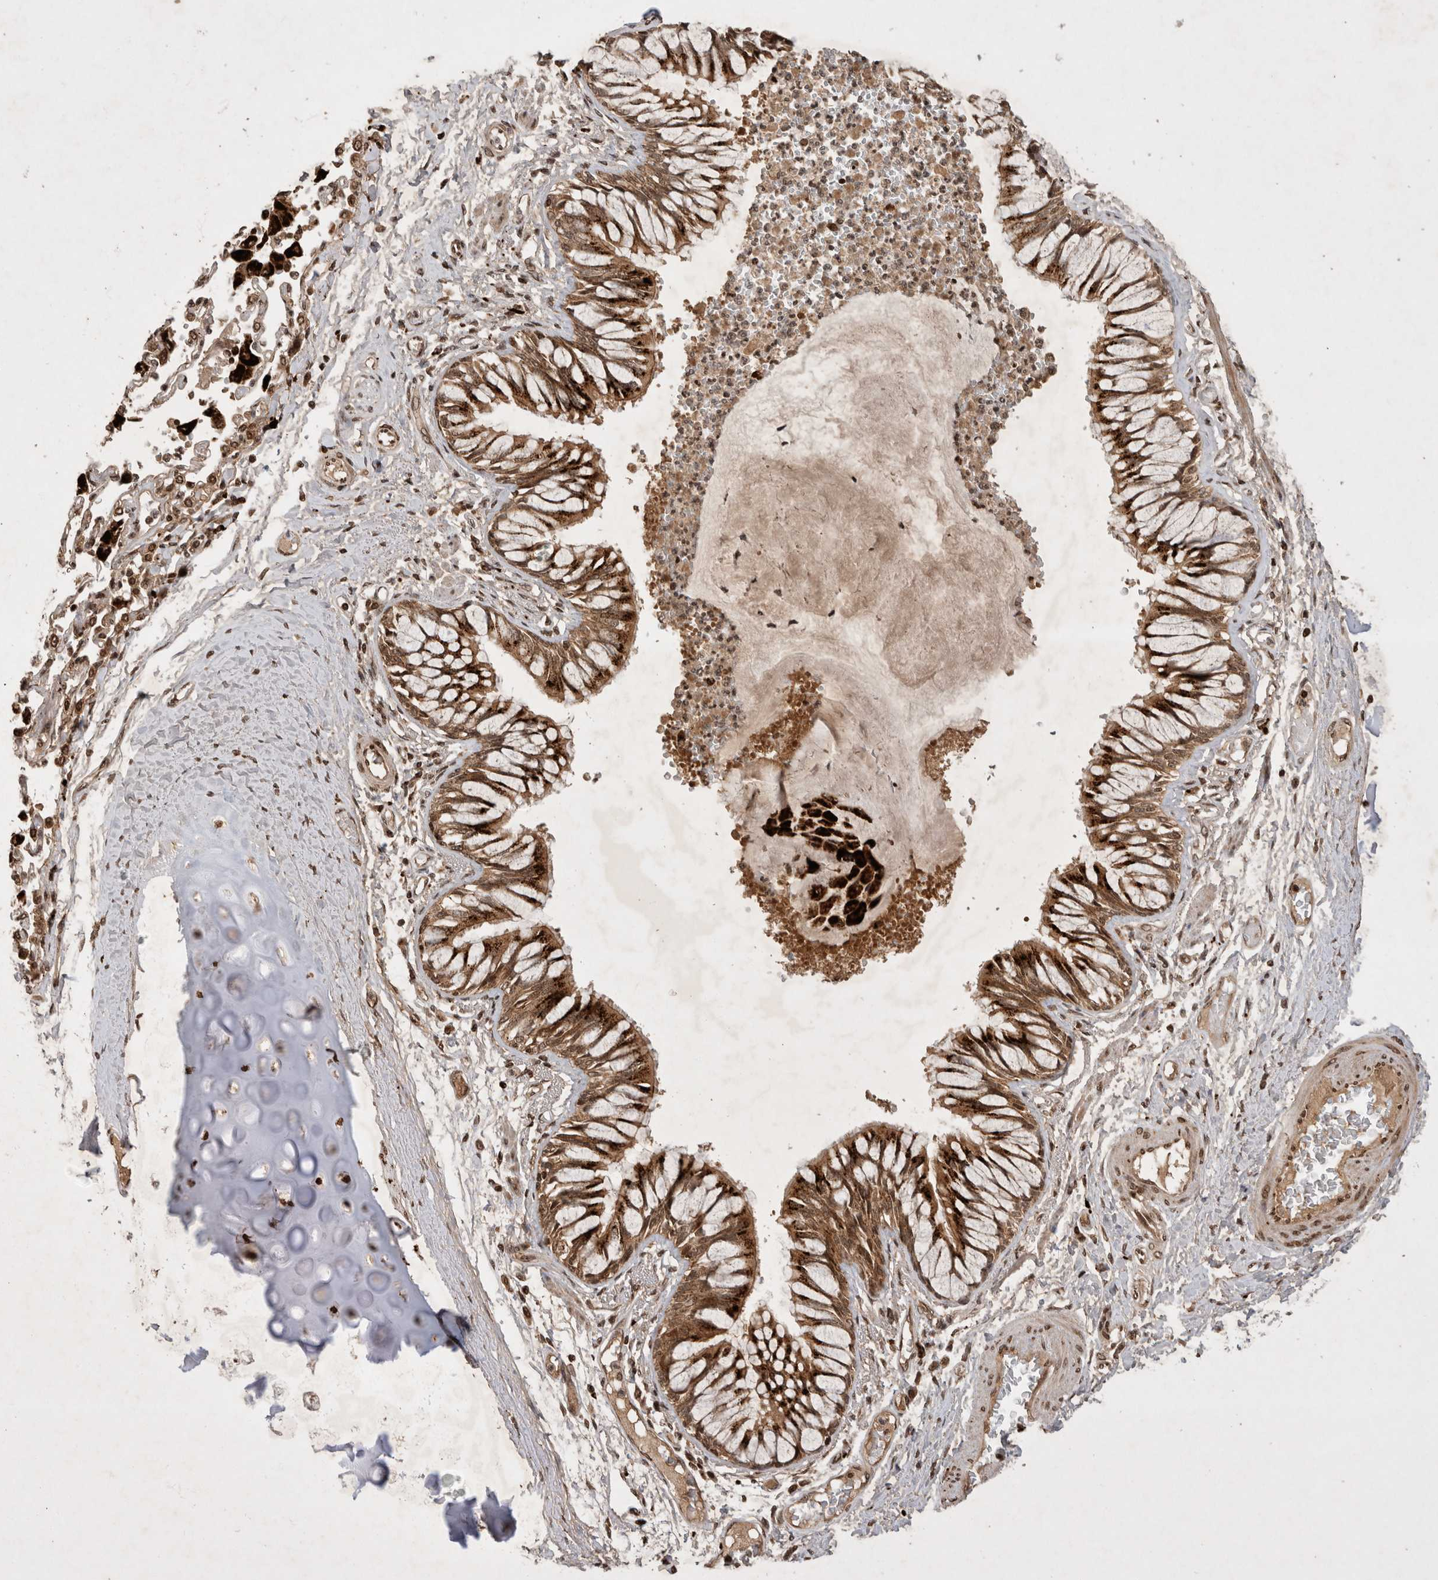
{"staining": {"intensity": "strong", "quantity": ">75%", "location": "cytoplasmic/membranous,nuclear"}, "tissue": "bronchus", "cell_type": "Respiratory epithelial cells", "image_type": "normal", "snomed": [{"axis": "morphology", "description": "Normal tissue, NOS"}, {"axis": "topography", "description": "Cartilage tissue"}, {"axis": "topography", "description": "Bronchus"}, {"axis": "topography", "description": "Lung"}], "caption": "IHC (DAB) staining of unremarkable bronchus reveals strong cytoplasmic/membranous,nuclear protein expression in approximately >75% of respiratory epithelial cells.", "gene": "FAM221A", "patient": {"sex": "female", "age": 49}}